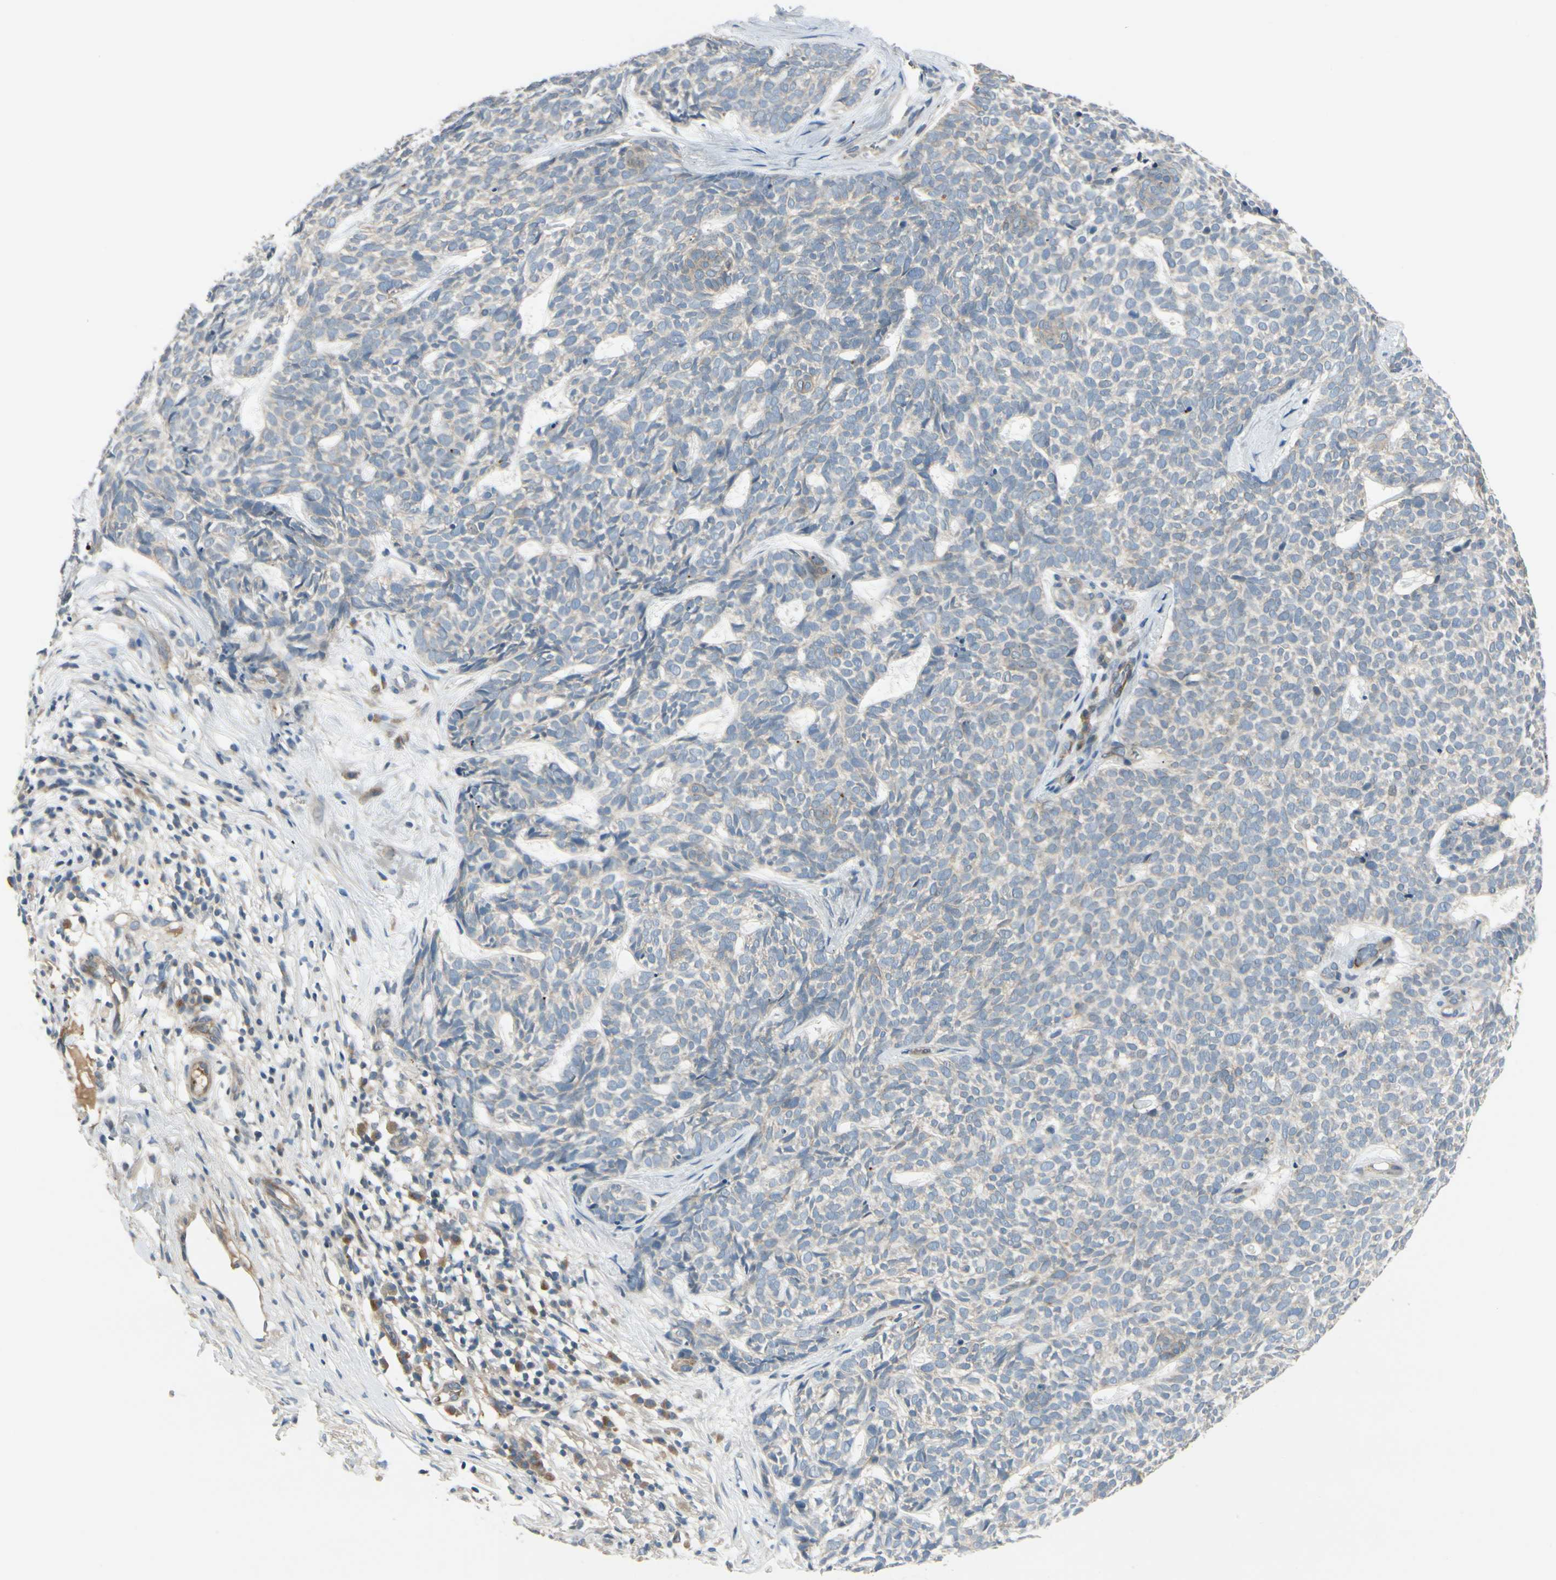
{"staining": {"intensity": "negative", "quantity": "none", "location": "none"}, "tissue": "skin cancer", "cell_type": "Tumor cells", "image_type": "cancer", "snomed": [{"axis": "morphology", "description": "Basal cell carcinoma"}, {"axis": "topography", "description": "Skin"}], "caption": "Protein analysis of skin basal cell carcinoma demonstrates no significant staining in tumor cells.", "gene": "PPP3CB", "patient": {"sex": "female", "age": 84}}